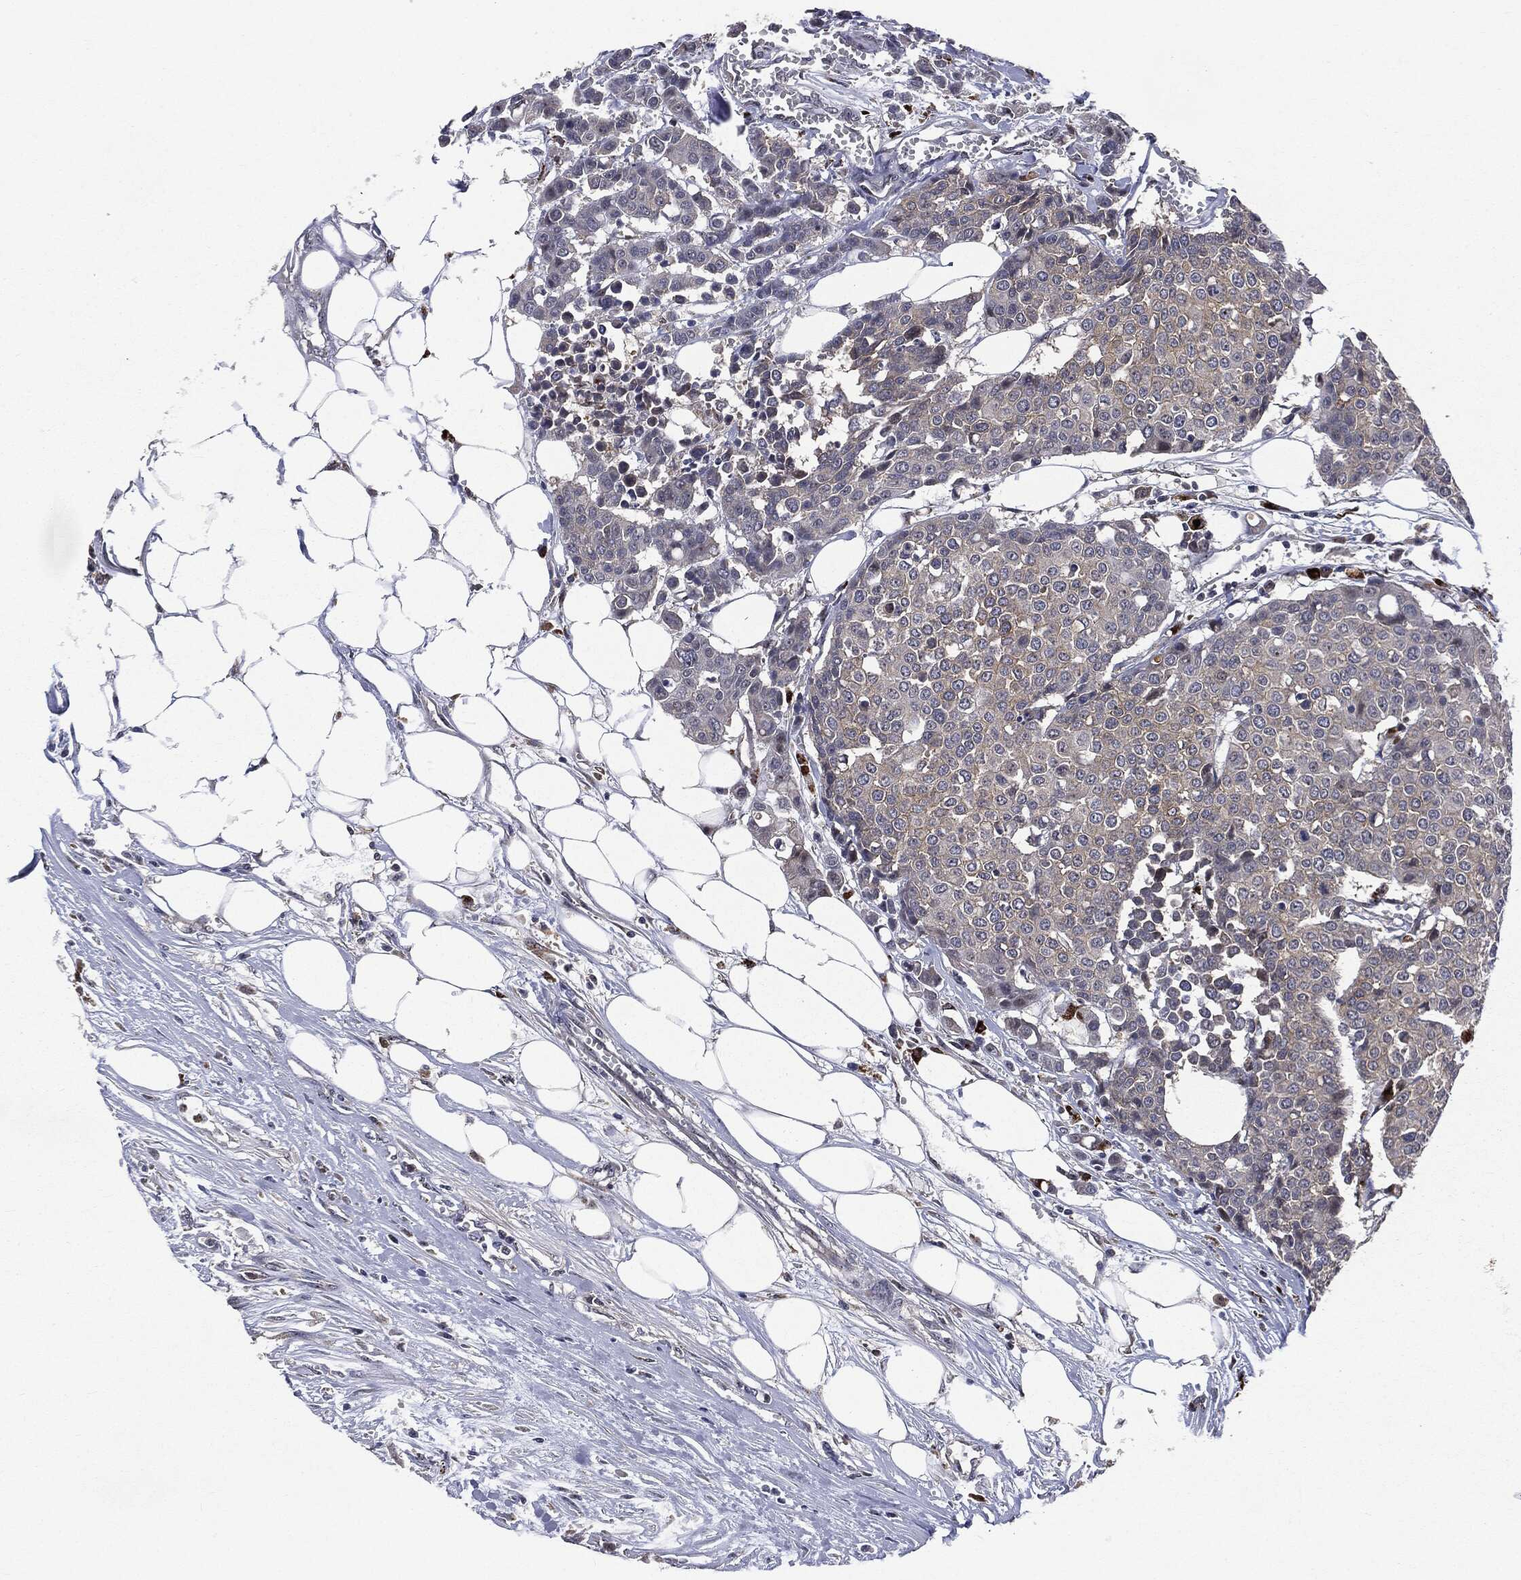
{"staining": {"intensity": "negative", "quantity": "none", "location": "none"}, "tissue": "carcinoid", "cell_type": "Tumor cells", "image_type": "cancer", "snomed": [{"axis": "morphology", "description": "Carcinoid, malignant, NOS"}, {"axis": "topography", "description": "Colon"}], "caption": "Immunohistochemistry (IHC) image of human malignant carcinoid stained for a protein (brown), which displays no positivity in tumor cells.", "gene": "TRMT1L", "patient": {"sex": "male", "age": 81}}